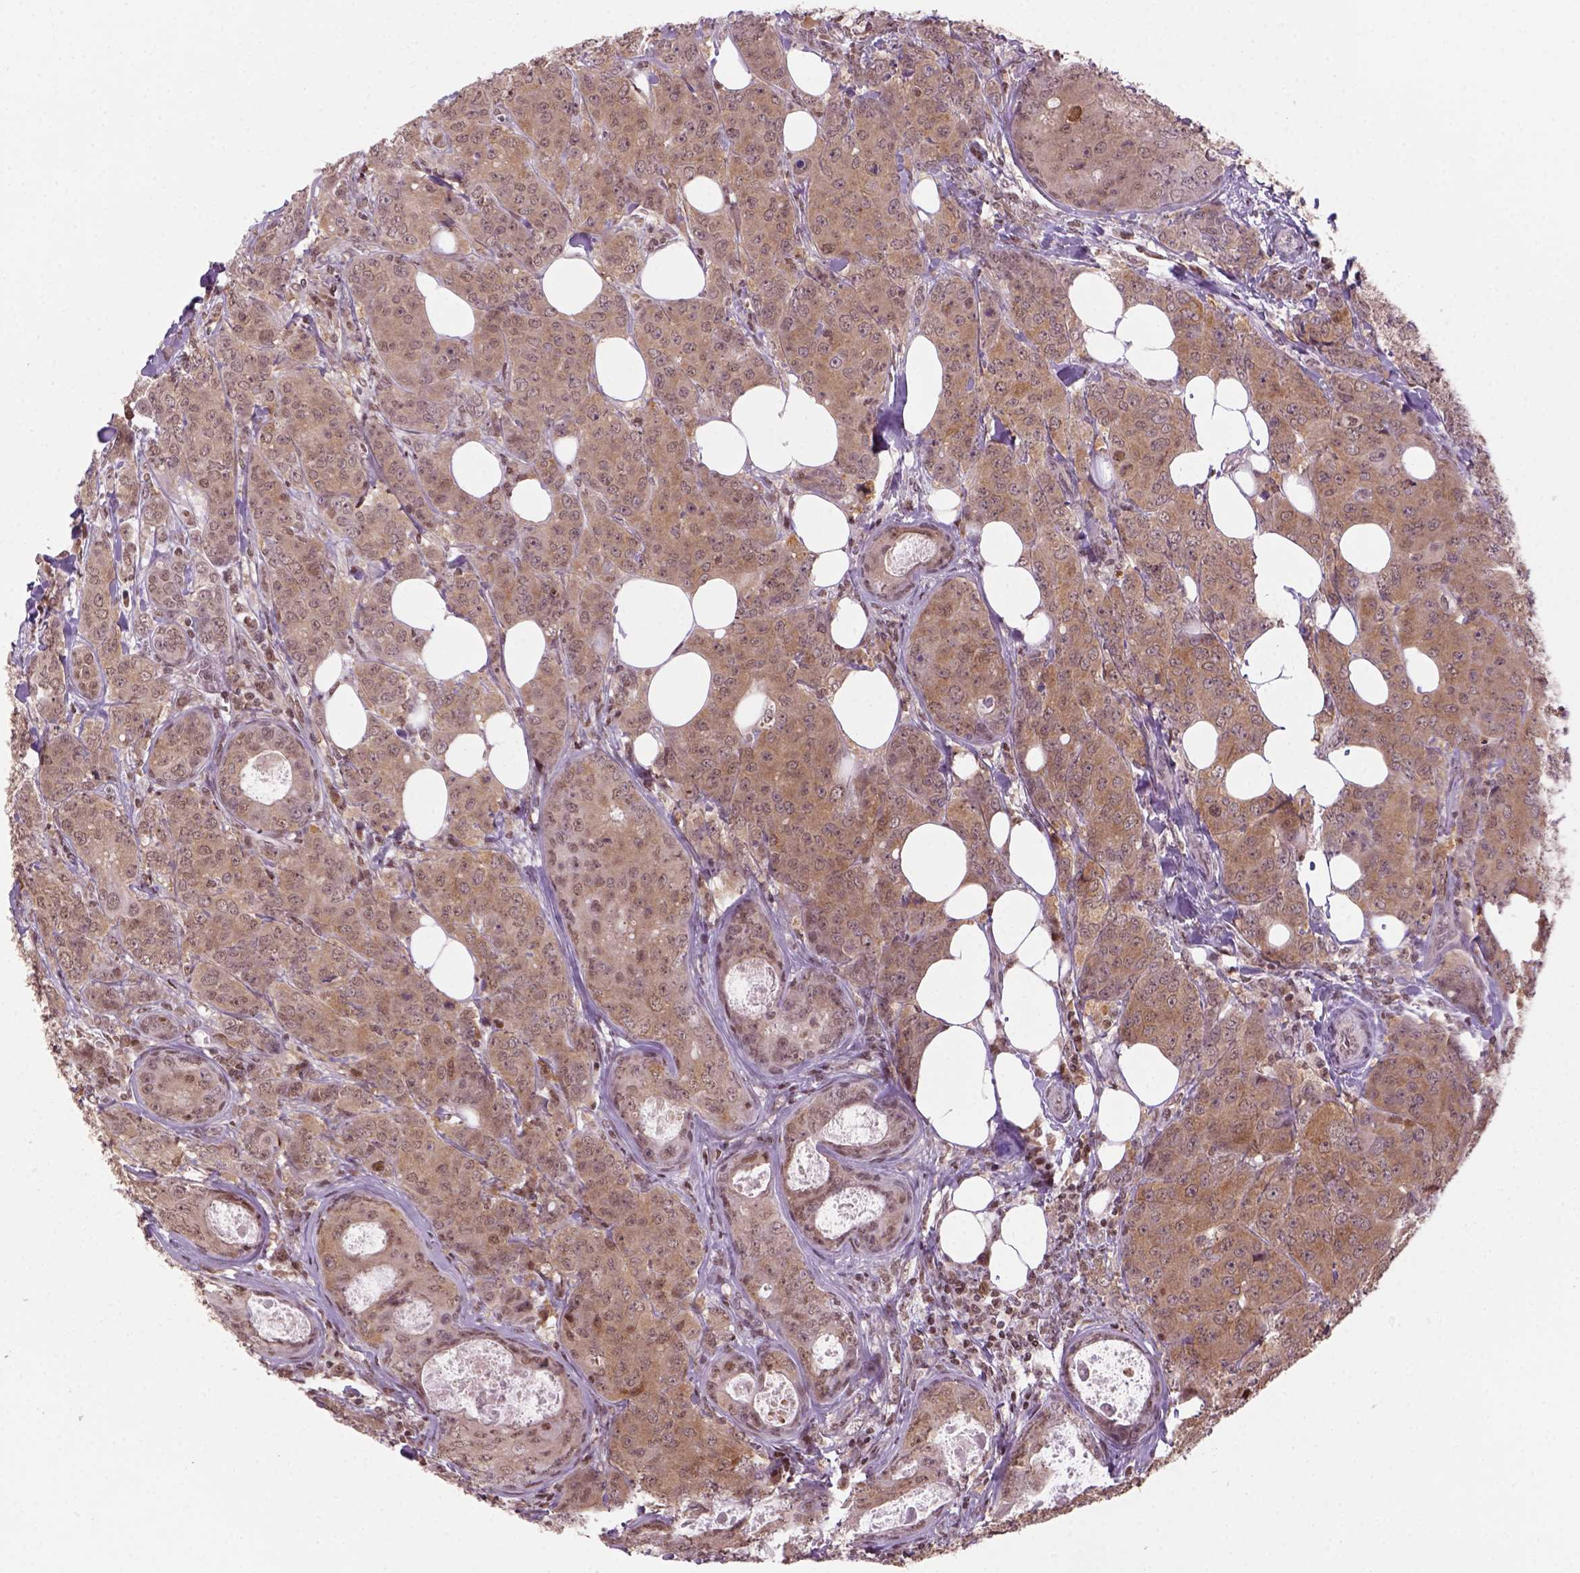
{"staining": {"intensity": "moderate", "quantity": ">75%", "location": "cytoplasmic/membranous"}, "tissue": "breast cancer", "cell_type": "Tumor cells", "image_type": "cancer", "snomed": [{"axis": "morphology", "description": "Duct carcinoma"}, {"axis": "topography", "description": "Breast"}], "caption": "Invasive ductal carcinoma (breast) stained with DAB immunohistochemistry (IHC) demonstrates medium levels of moderate cytoplasmic/membranous expression in approximately >75% of tumor cells.", "gene": "GOT1", "patient": {"sex": "female", "age": 43}}